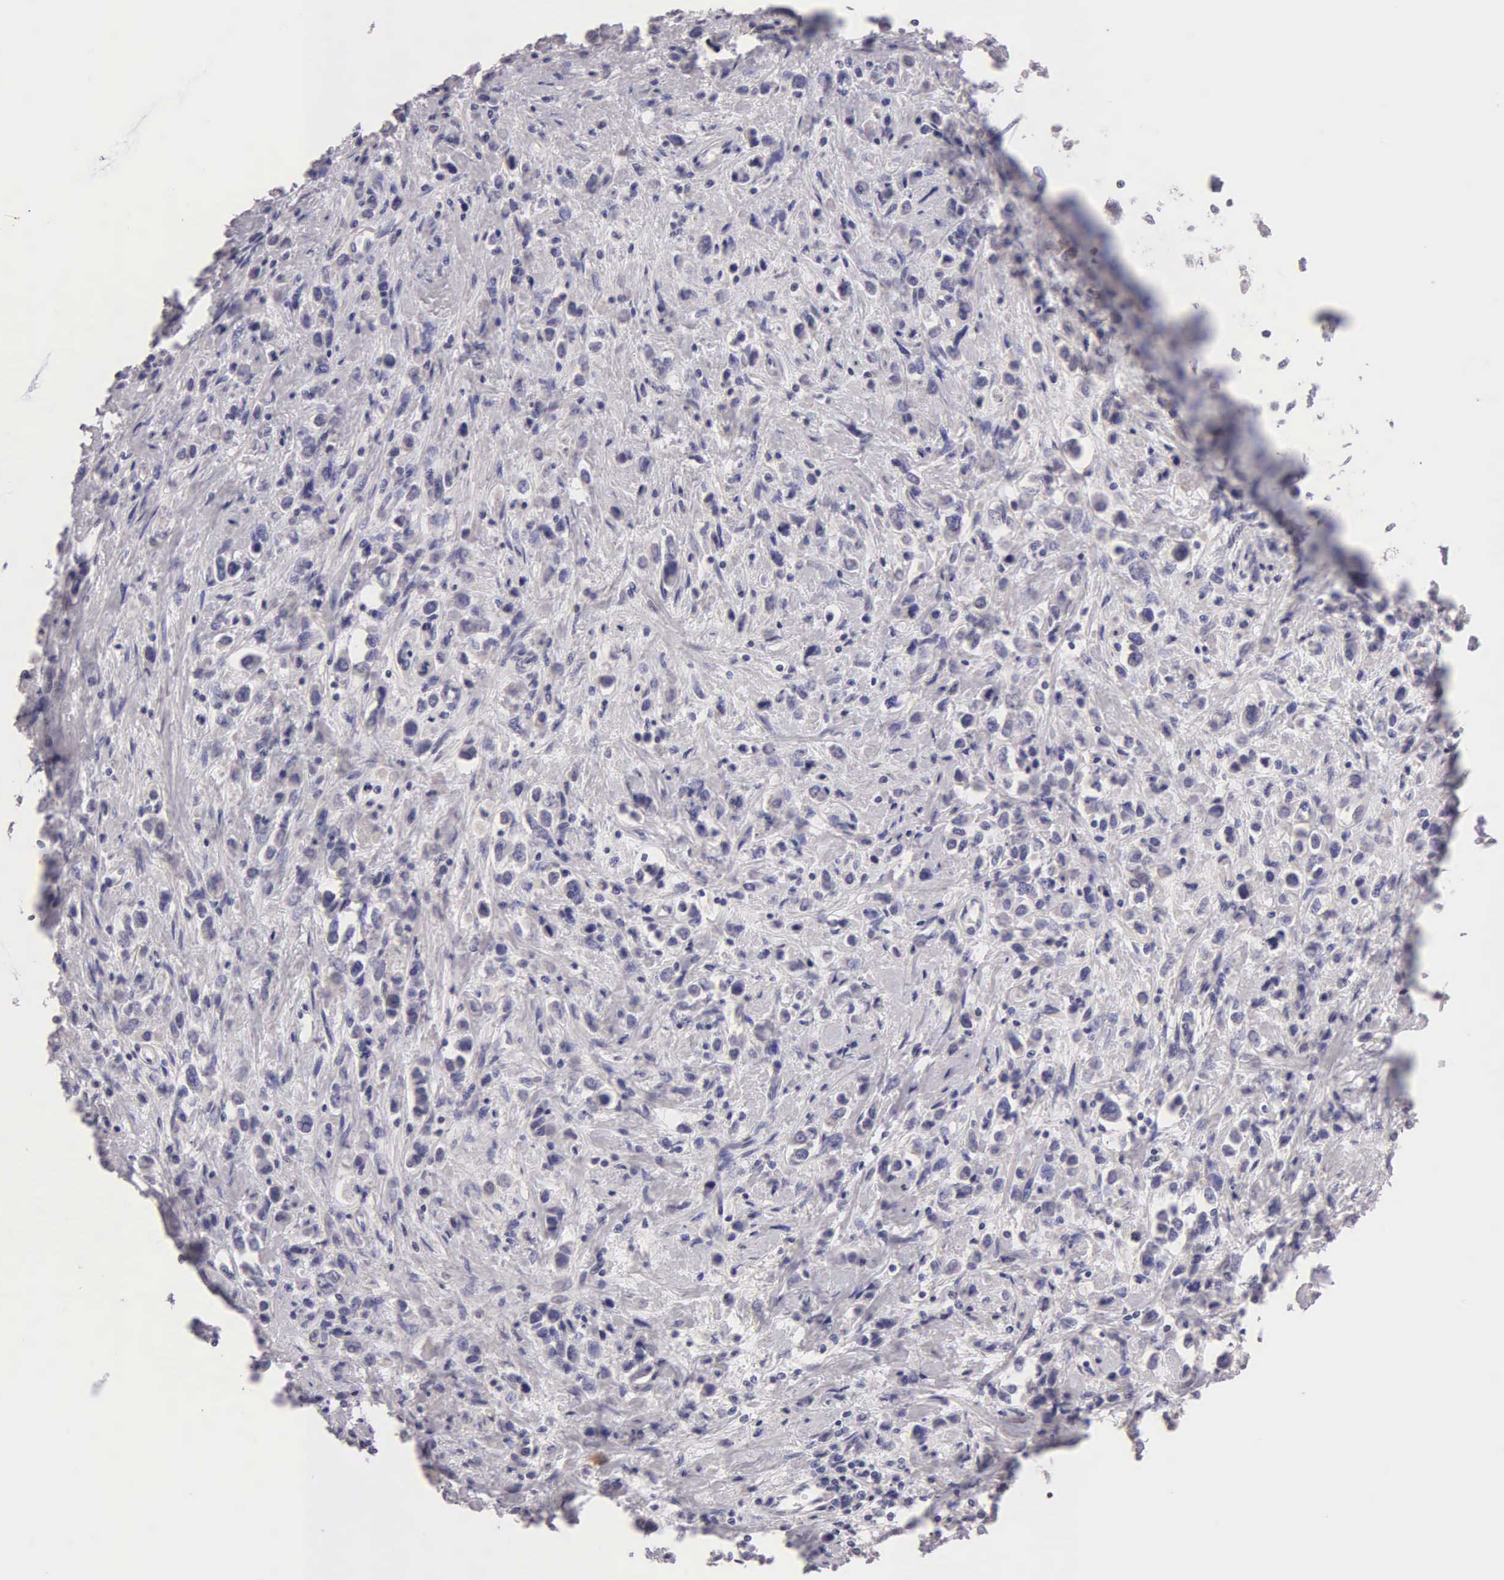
{"staining": {"intensity": "negative", "quantity": "none", "location": "none"}, "tissue": "stomach cancer", "cell_type": "Tumor cells", "image_type": "cancer", "snomed": [{"axis": "morphology", "description": "Adenocarcinoma, NOS"}, {"axis": "topography", "description": "Stomach, upper"}], "caption": "Human stomach adenocarcinoma stained for a protein using IHC reveals no staining in tumor cells.", "gene": "ESR1", "patient": {"sex": "male", "age": 76}}